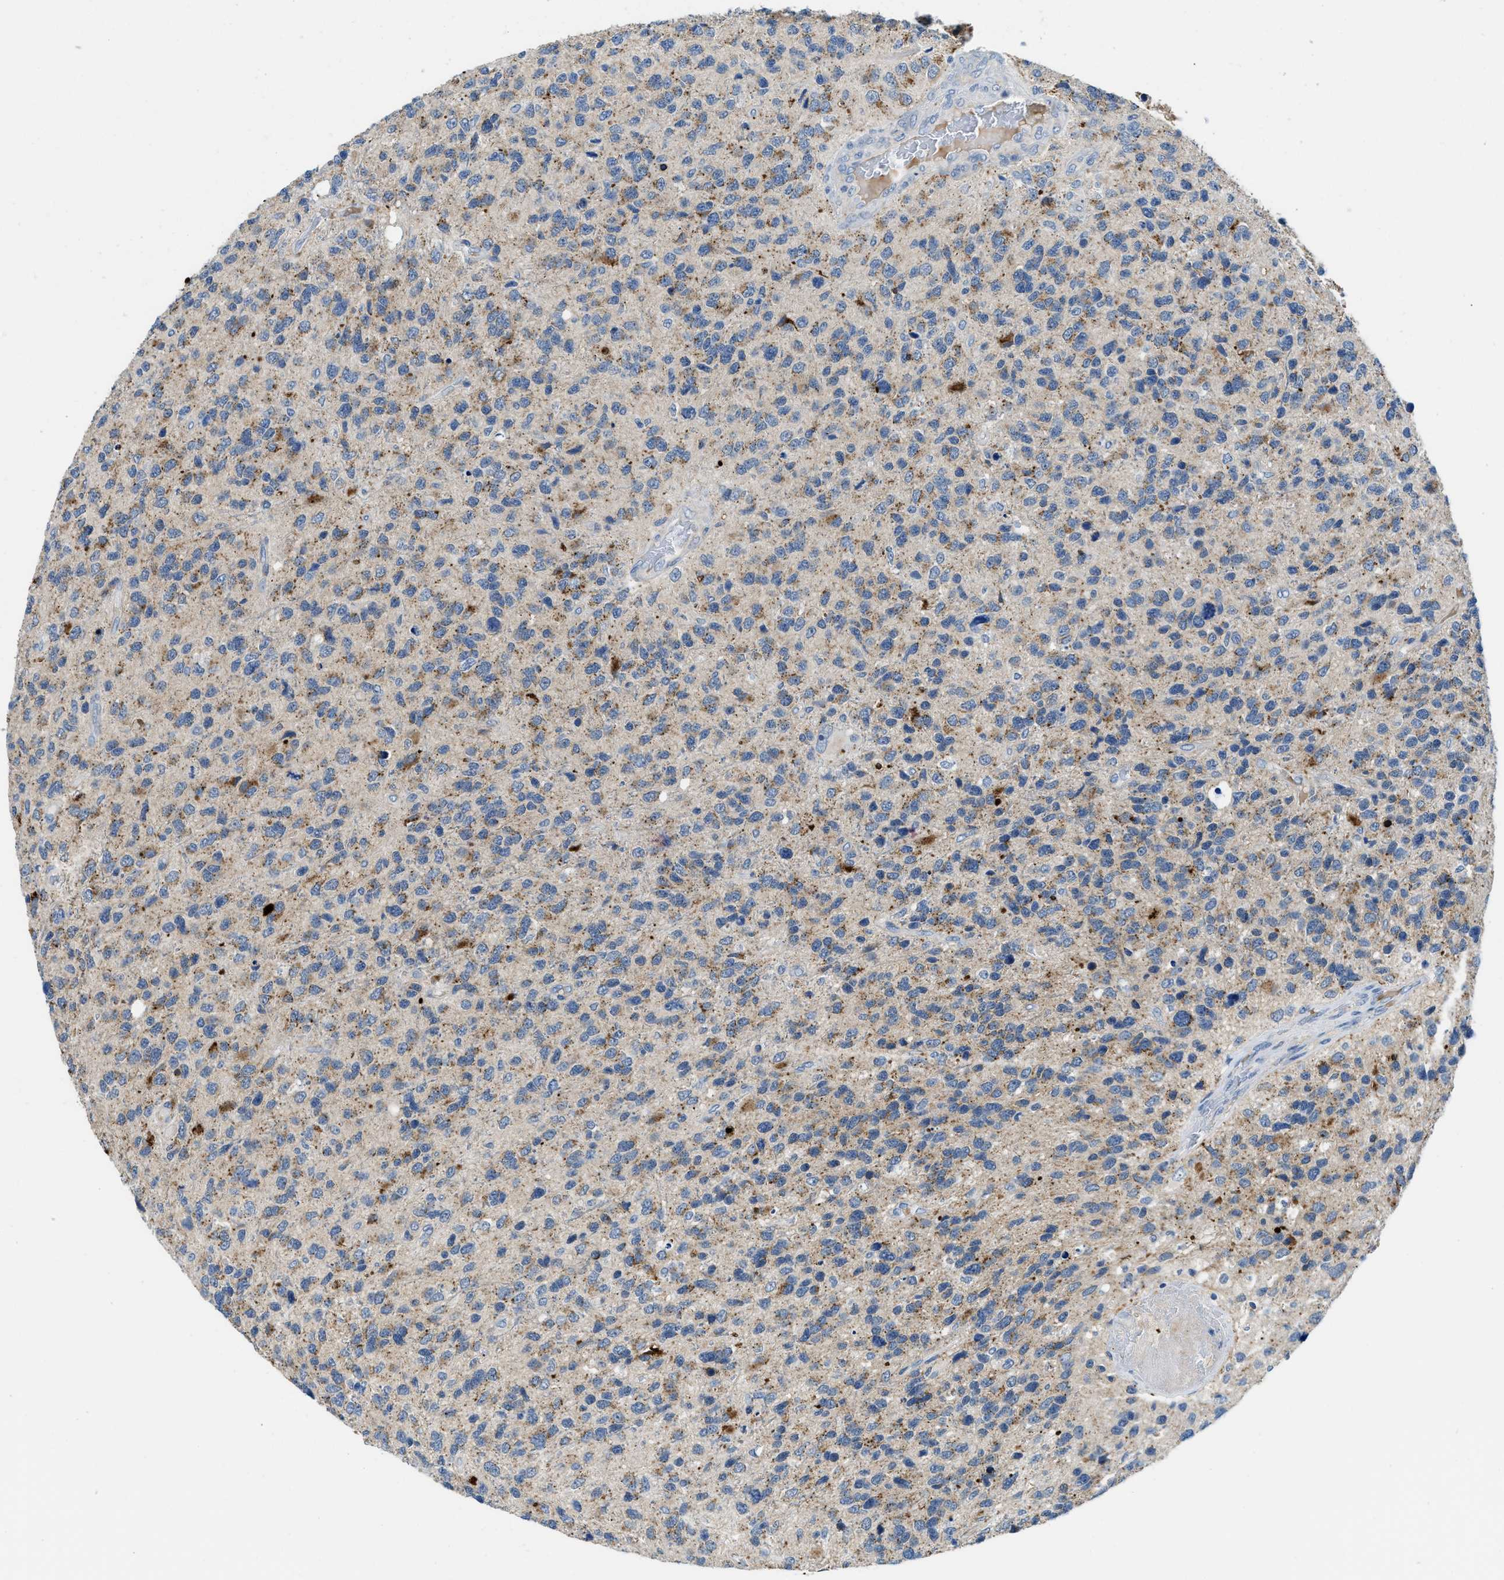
{"staining": {"intensity": "moderate", "quantity": "25%-75%", "location": "cytoplasmic/membranous"}, "tissue": "glioma", "cell_type": "Tumor cells", "image_type": "cancer", "snomed": [{"axis": "morphology", "description": "Glioma, malignant, High grade"}, {"axis": "topography", "description": "Brain"}], "caption": "A high-resolution micrograph shows immunohistochemistry (IHC) staining of malignant glioma (high-grade), which shows moderate cytoplasmic/membranous positivity in about 25%-75% of tumor cells.", "gene": "TSPAN3", "patient": {"sex": "female", "age": 58}}